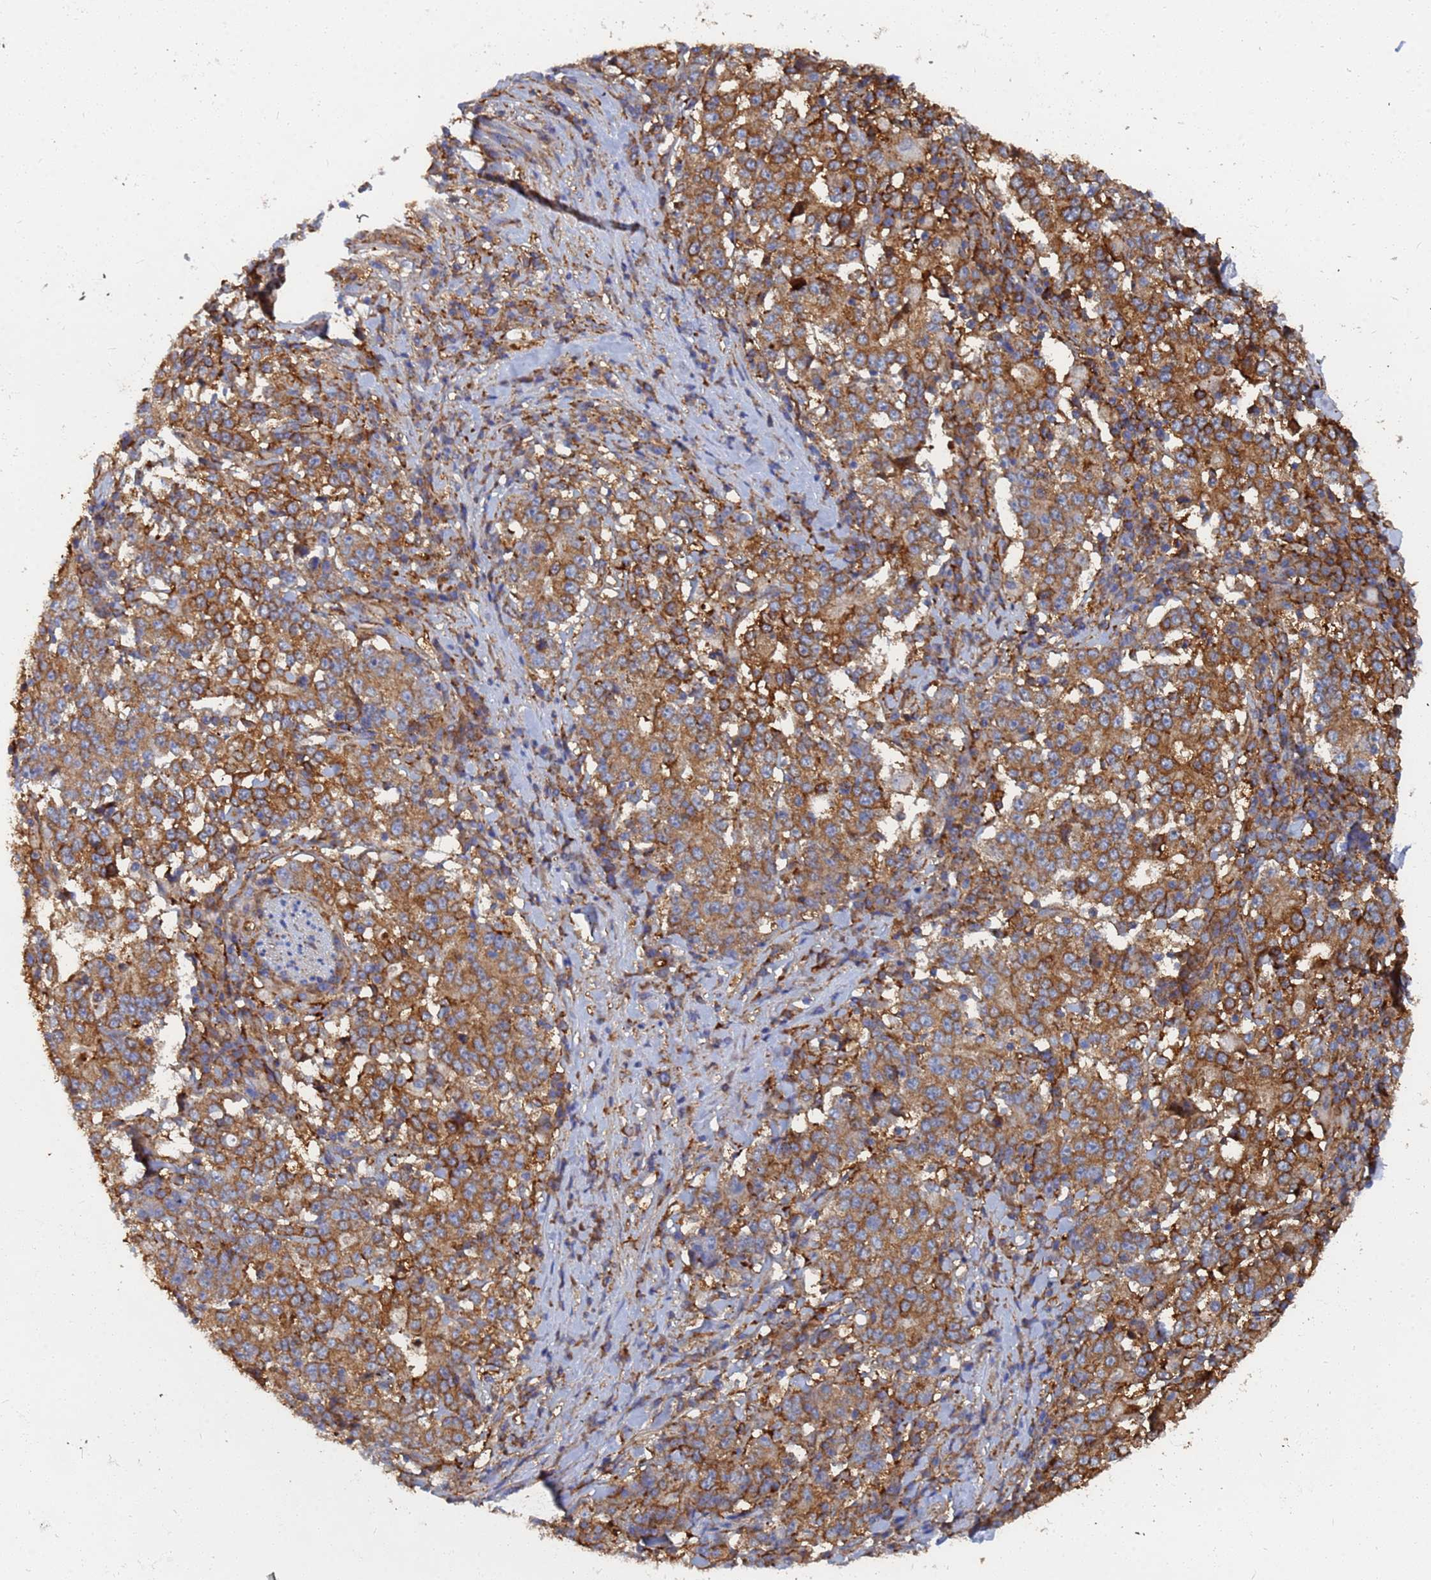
{"staining": {"intensity": "moderate", "quantity": ">75%", "location": "cytoplasmic/membranous"}, "tissue": "stomach cancer", "cell_type": "Tumor cells", "image_type": "cancer", "snomed": [{"axis": "morphology", "description": "Adenocarcinoma, NOS"}, {"axis": "topography", "description": "Stomach"}], "caption": "Protein staining by immunohistochemistry (IHC) exhibits moderate cytoplasmic/membranous expression in approximately >75% of tumor cells in stomach cancer.", "gene": "GPR42", "patient": {"sex": "male", "age": 59}}